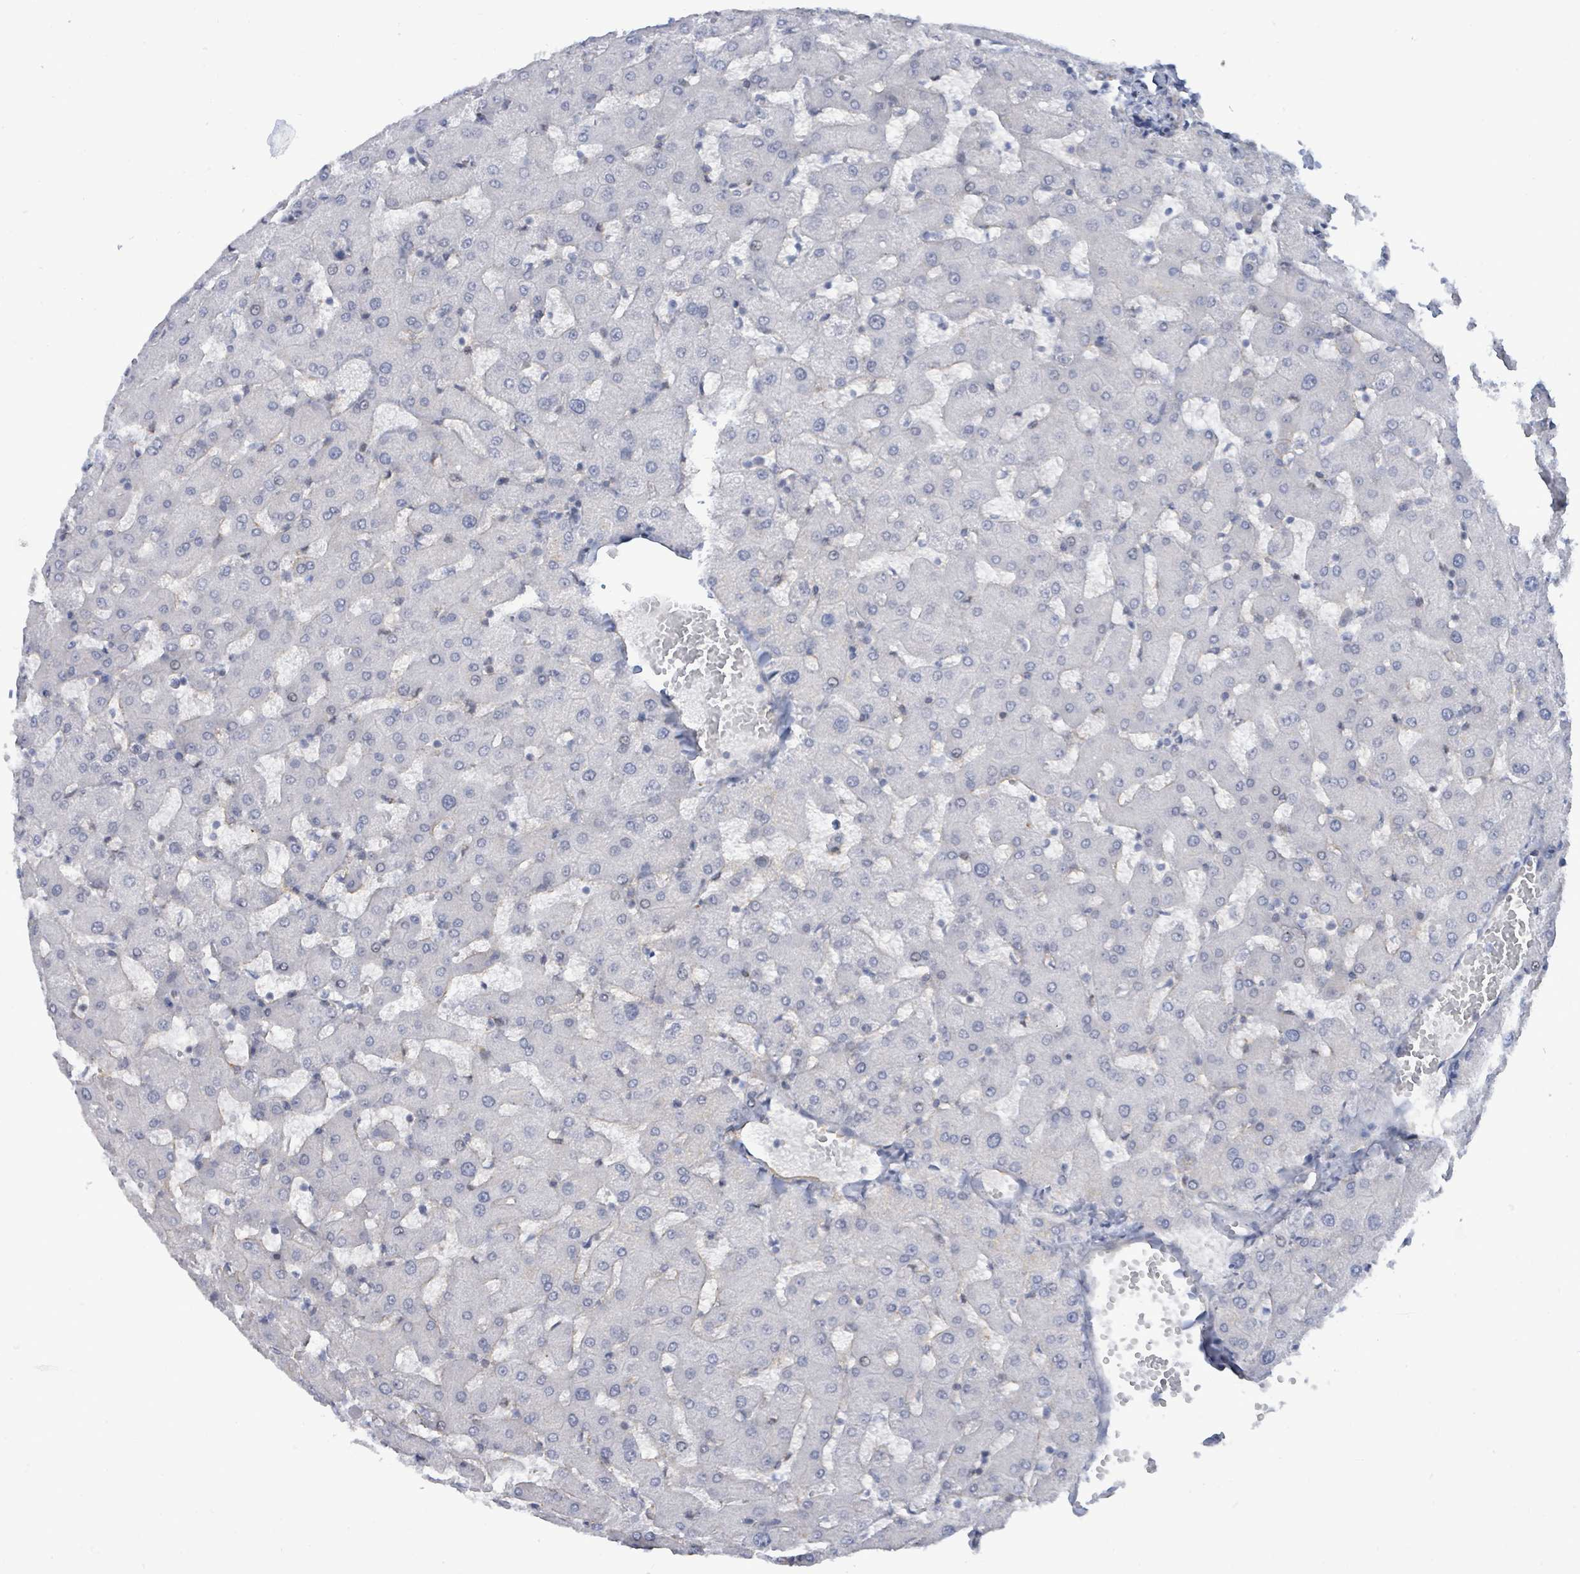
{"staining": {"intensity": "negative", "quantity": "none", "location": "none"}, "tissue": "liver", "cell_type": "Cholangiocytes", "image_type": "normal", "snomed": [{"axis": "morphology", "description": "Normal tissue, NOS"}, {"axis": "topography", "description": "Liver"}], "caption": "This is an immunohistochemistry (IHC) photomicrograph of benign human liver. There is no expression in cholangiocytes.", "gene": "DMRTC1B", "patient": {"sex": "female", "age": 63}}